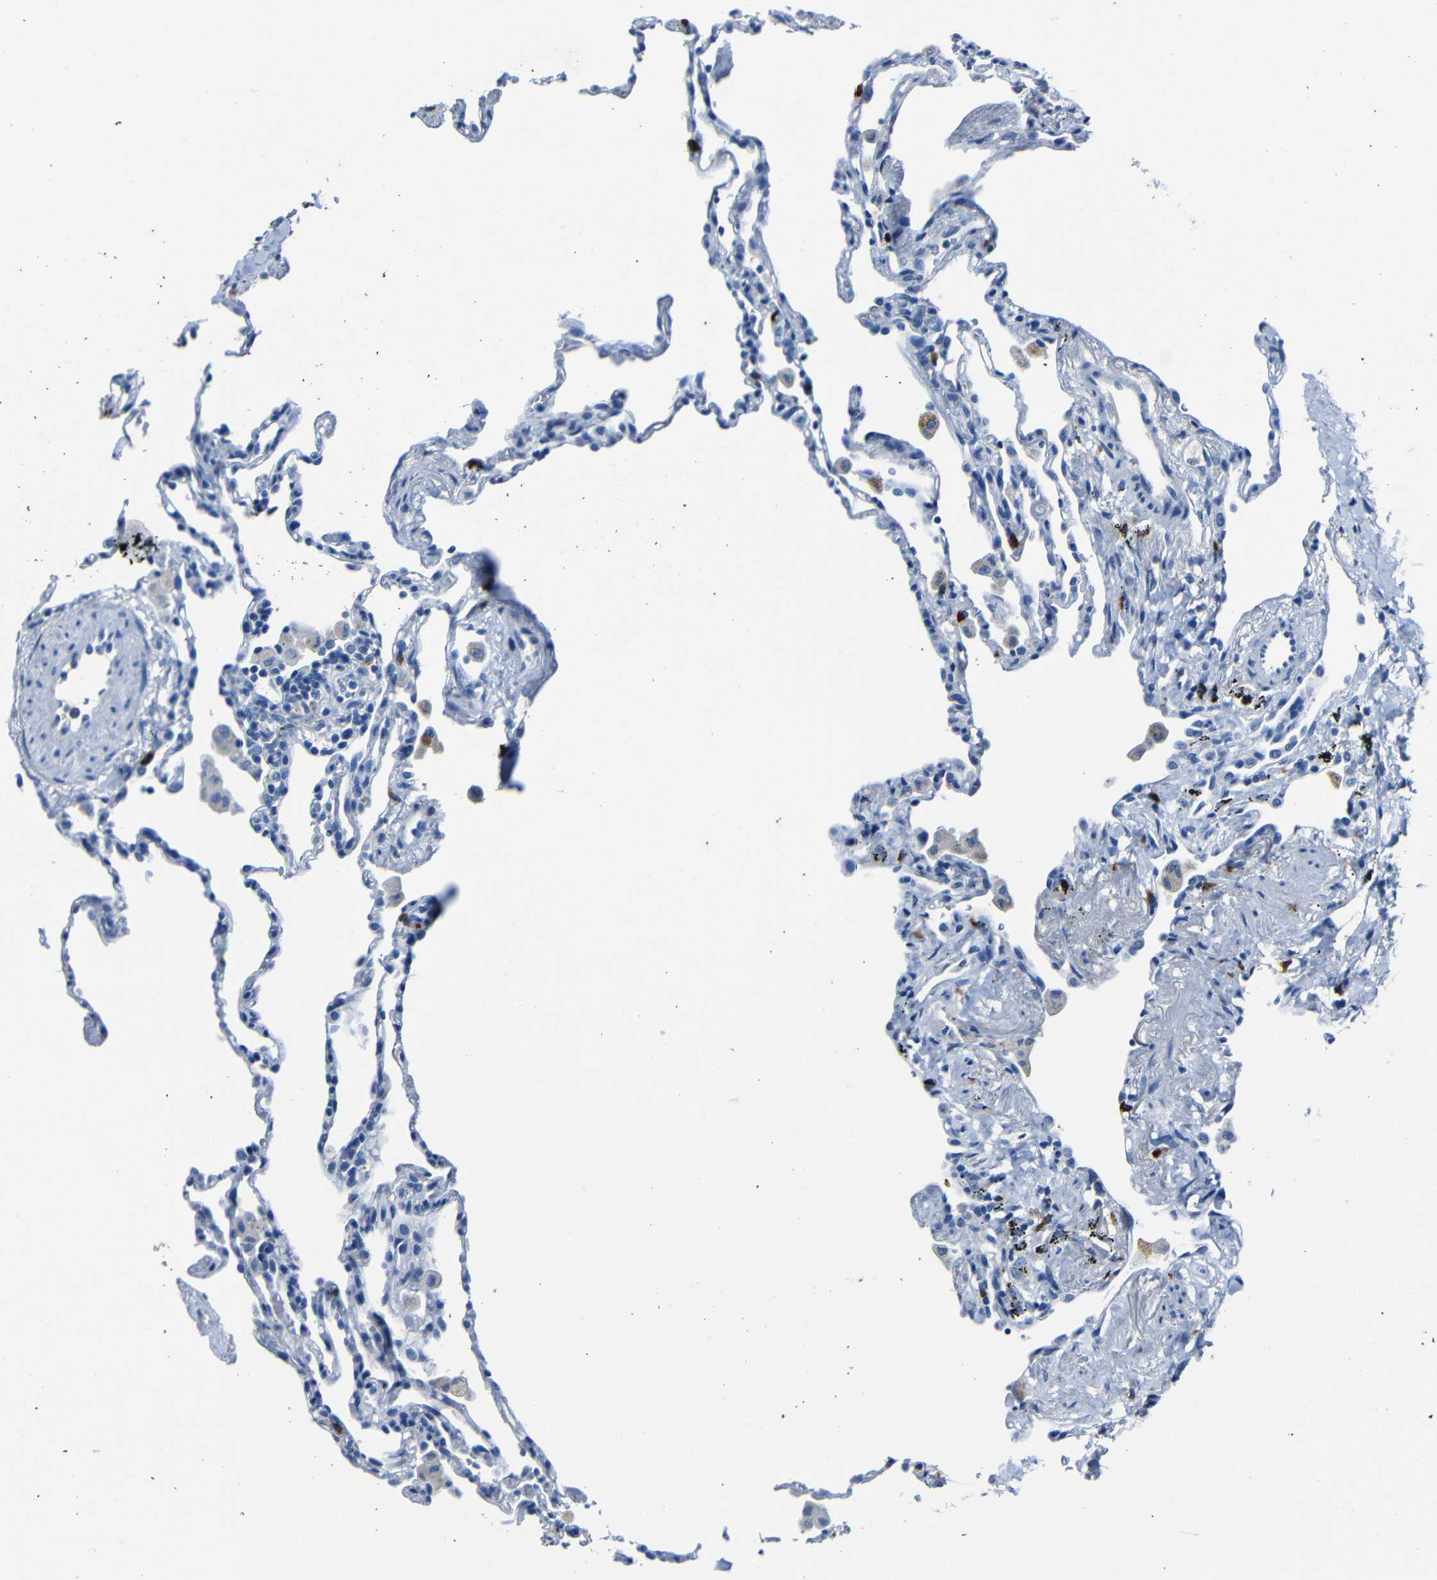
{"staining": {"intensity": "negative", "quantity": "none", "location": "none"}, "tissue": "lung", "cell_type": "Alveolar cells", "image_type": "normal", "snomed": [{"axis": "morphology", "description": "Normal tissue, NOS"}, {"axis": "topography", "description": "Lung"}], "caption": "This image is of unremarkable lung stained with immunohistochemistry (IHC) to label a protein in brown with the nuclei are counter-stained blue. There is no expression in alveolar cells.", "gene": "CLDN11", "patient": {"sex": "male", "age": 59}}